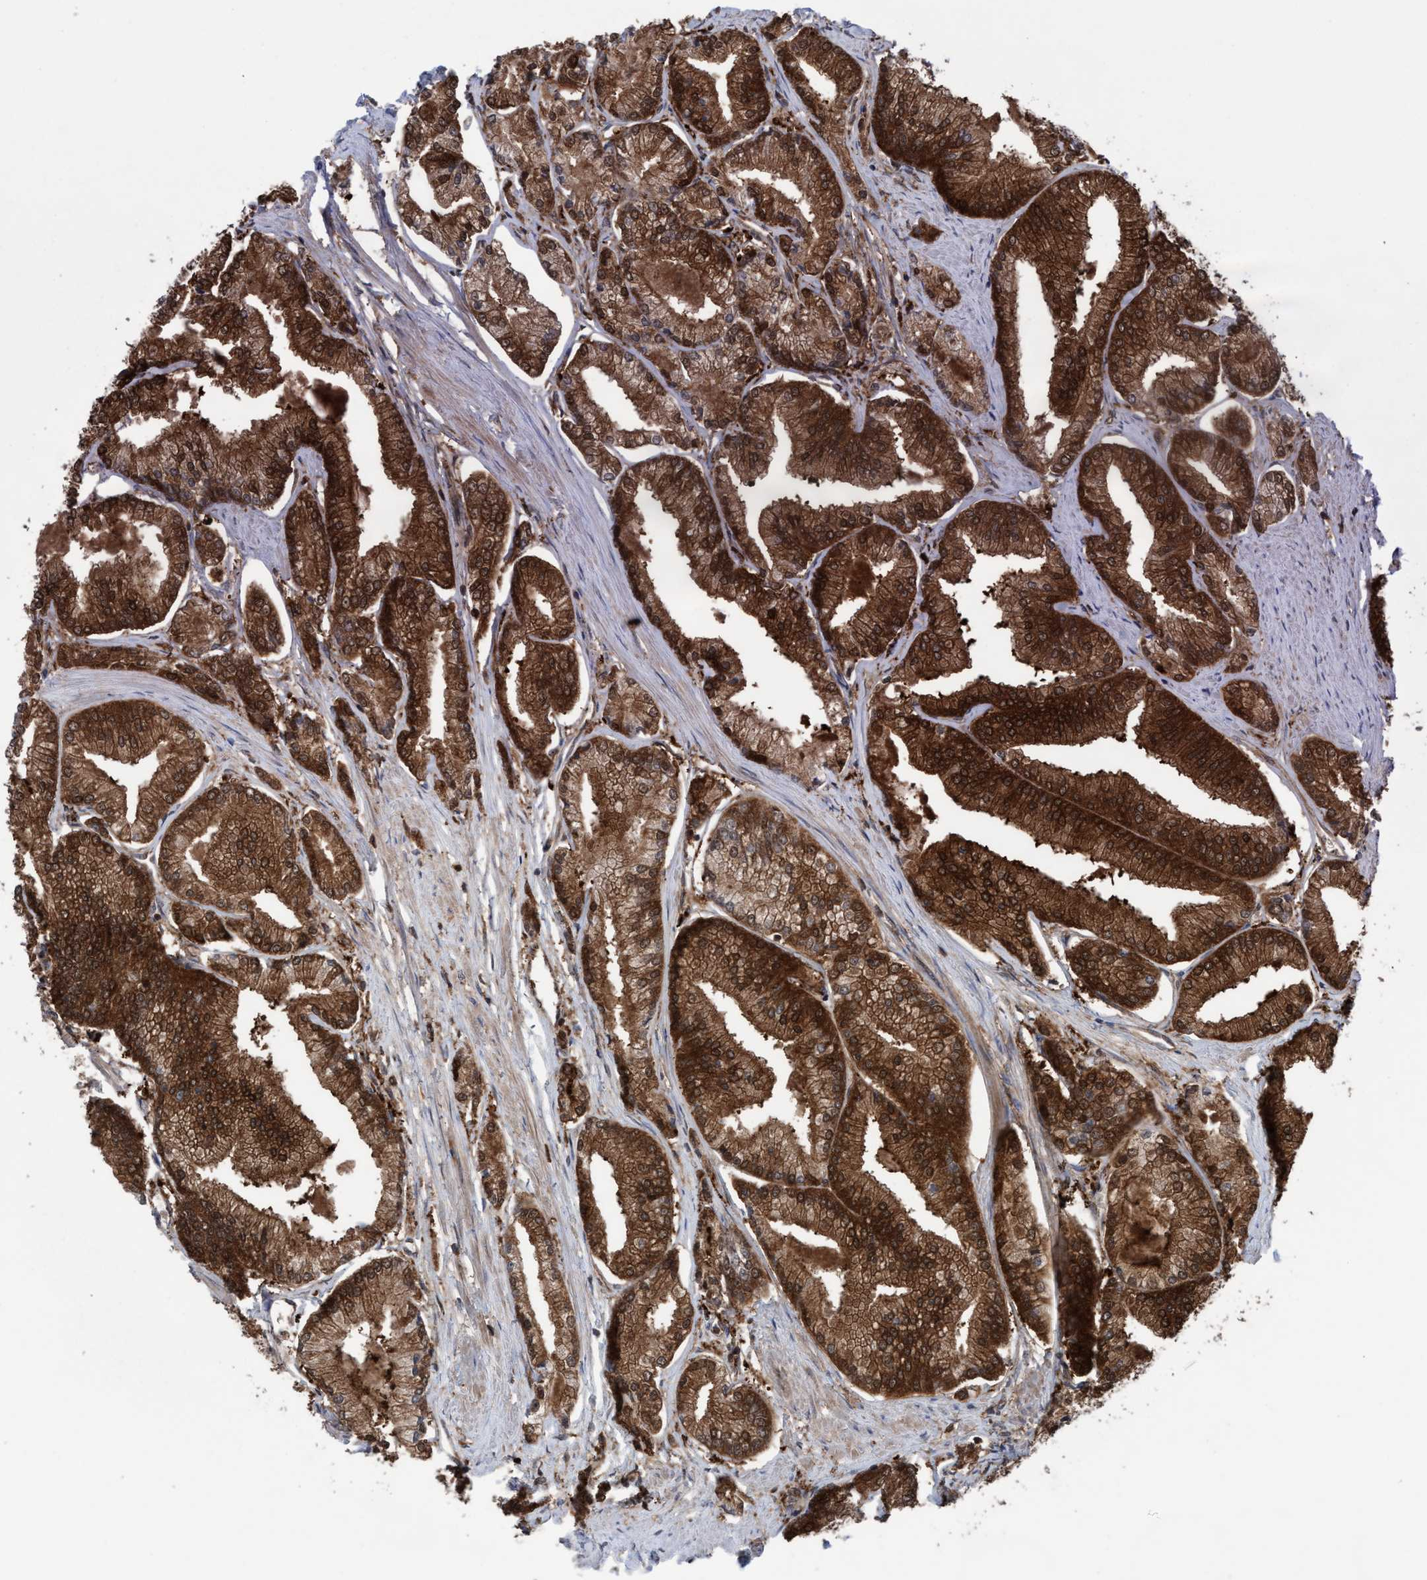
{"staining": {"intensity": "strong", "quantity": ">75%", "location": "cytoplasmic/membranous,nuclear"}, "tissue": "prostate cancer", "cell_type": "Tumor cells", "image_type": "cancer", "snomed": [{"axis": "morphology", "description": "Adenocarcinoma, Low grade"}, {"axis": "topography", "description": "Prostate"}], "caption": "Tumor cells demonstrate strong cytoplasmic/membranous and nuclear positivity in approximately >75% of cells in prostate cancer (low-grade adenocarcinoma).", "gene": "GLOD4", "patient": {"sex": "male", "age": 52}}